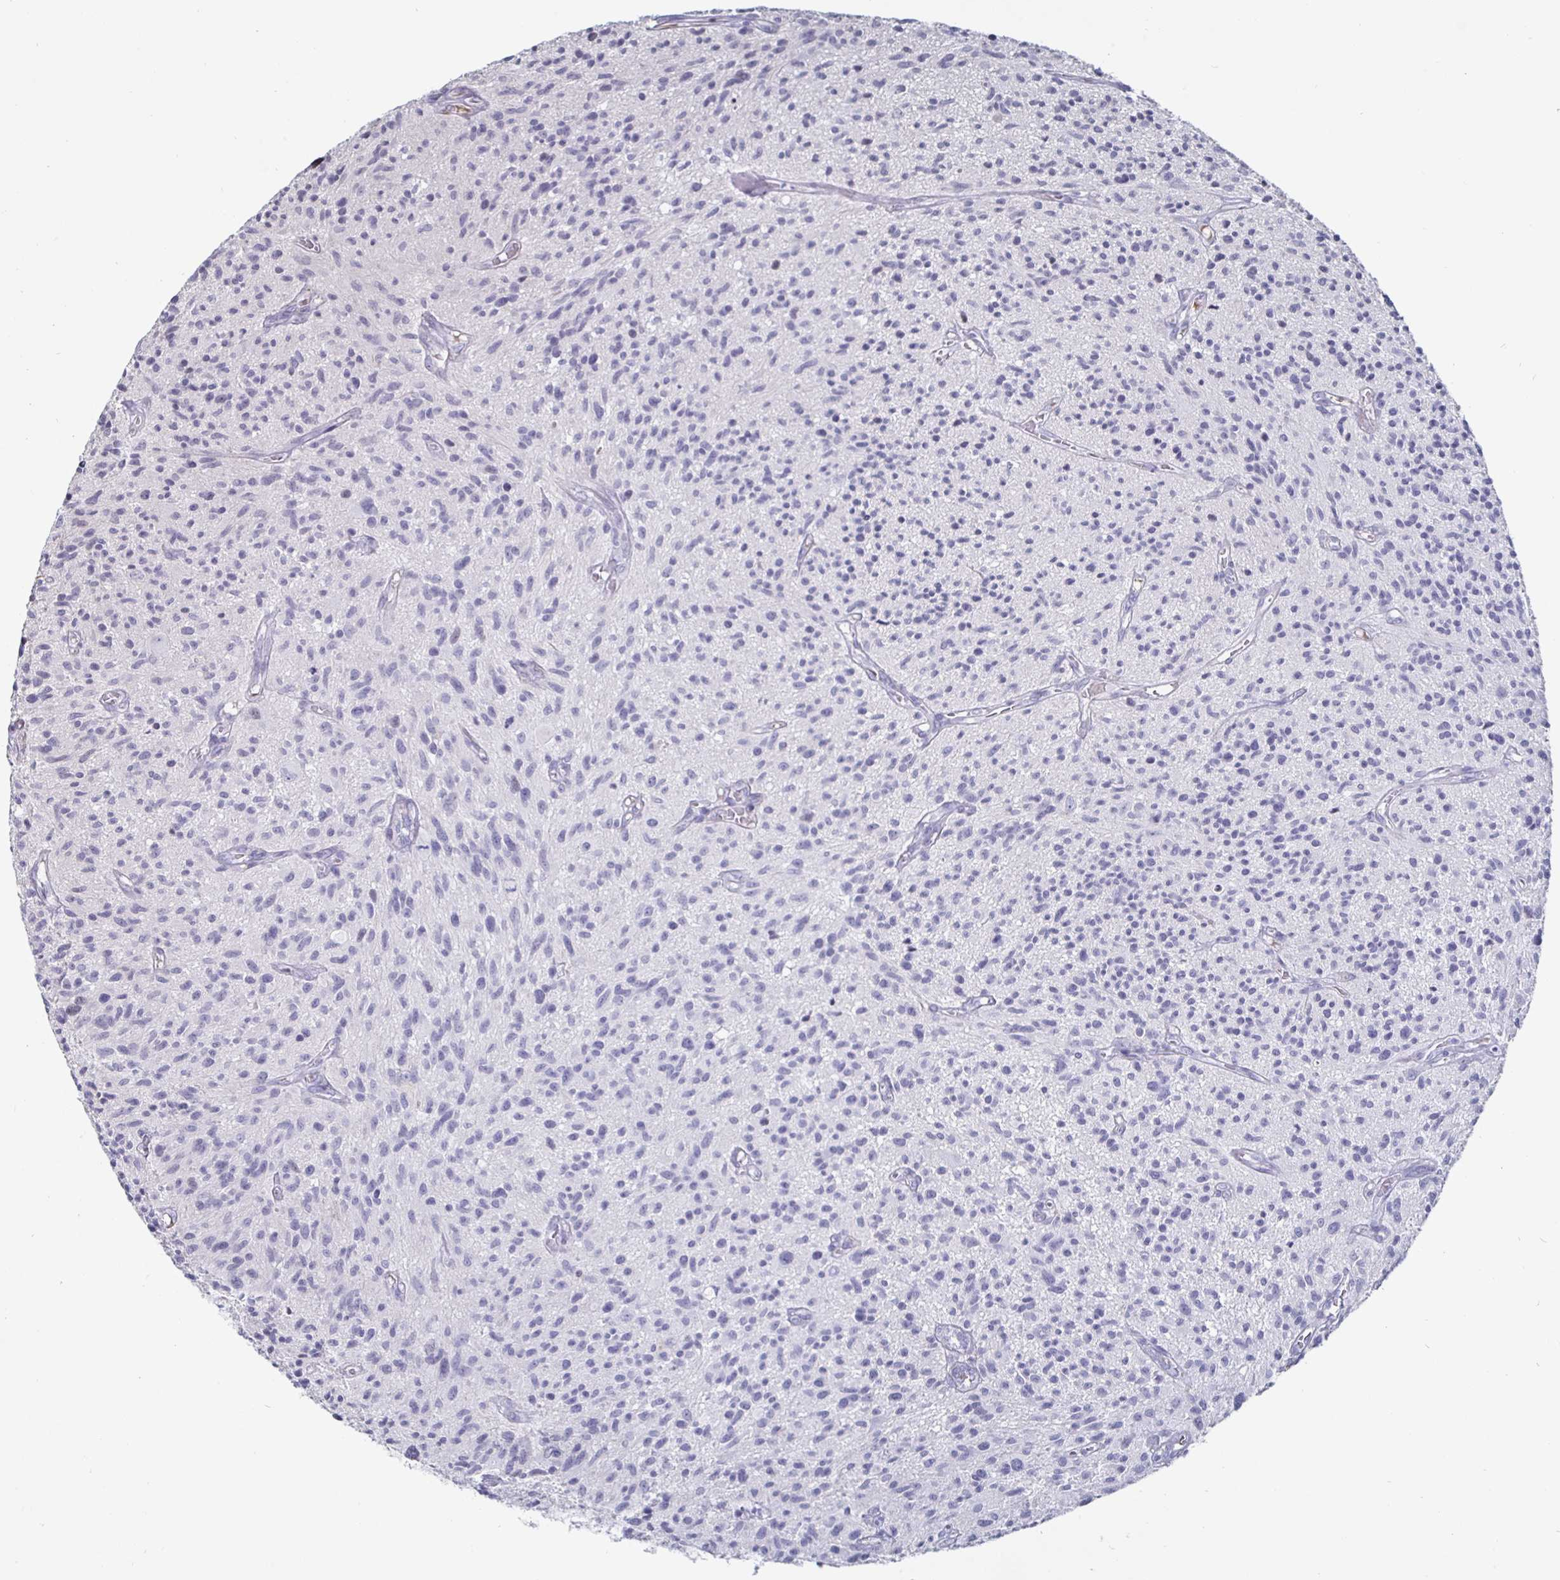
{"staining": {"intensity": "negative", "quantity": "none", "location": "none"}, "tissue": "glioma", "cell_type": "Tumor cells", "image_type": "cancer", "snomed": [{"axis": "morphology", "description": "Glioma, malignant, High grade"}, {"axis": "topography", "description": "Brain"}], "caption": "Tumor cells are negative for brown protein staining in glioma.", "gene": "OOSP2", "patient": {"sex": "male", "age": 75}}